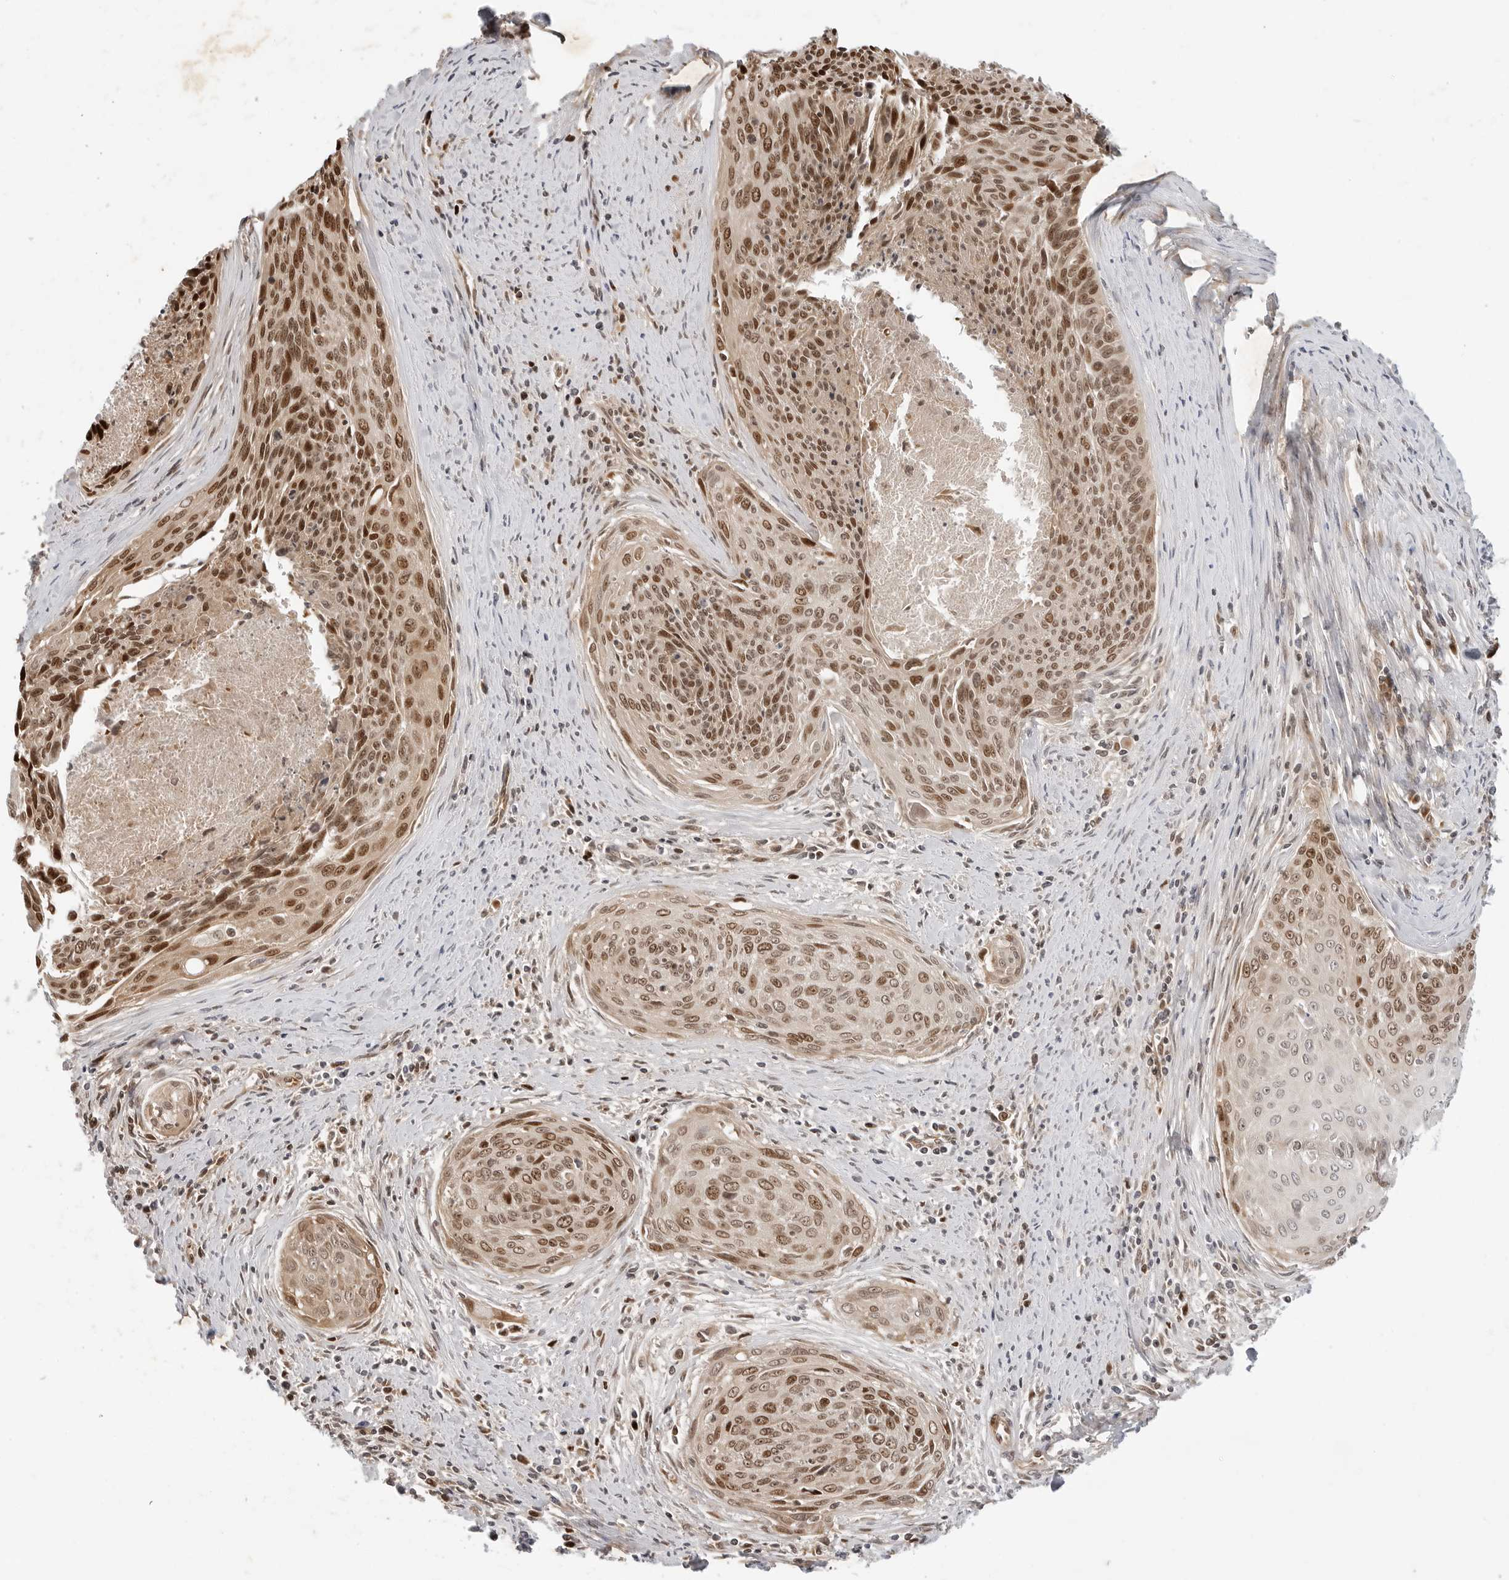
{"staining": {"intensity": "strong", "quantity": ">75%", "location": "nuclear"}, "tissue": "cervical cancer", "cell_type": "Tumor cells", "image_type": "cancer", "snomed": [{"axis": "morphology", "description": "Squamous cell carcinoma, NOS"}, {"axis": "topography", "description": "Cervix"}], "caption": "This is a micrograph of immunohistochemistry staining of cervical cancer (squamous cell carcinoma), which shows strong staining in the nuclear of tumor cells.", "gene": "TIPRL", "patient": {"sex": "female", "age": 55}}